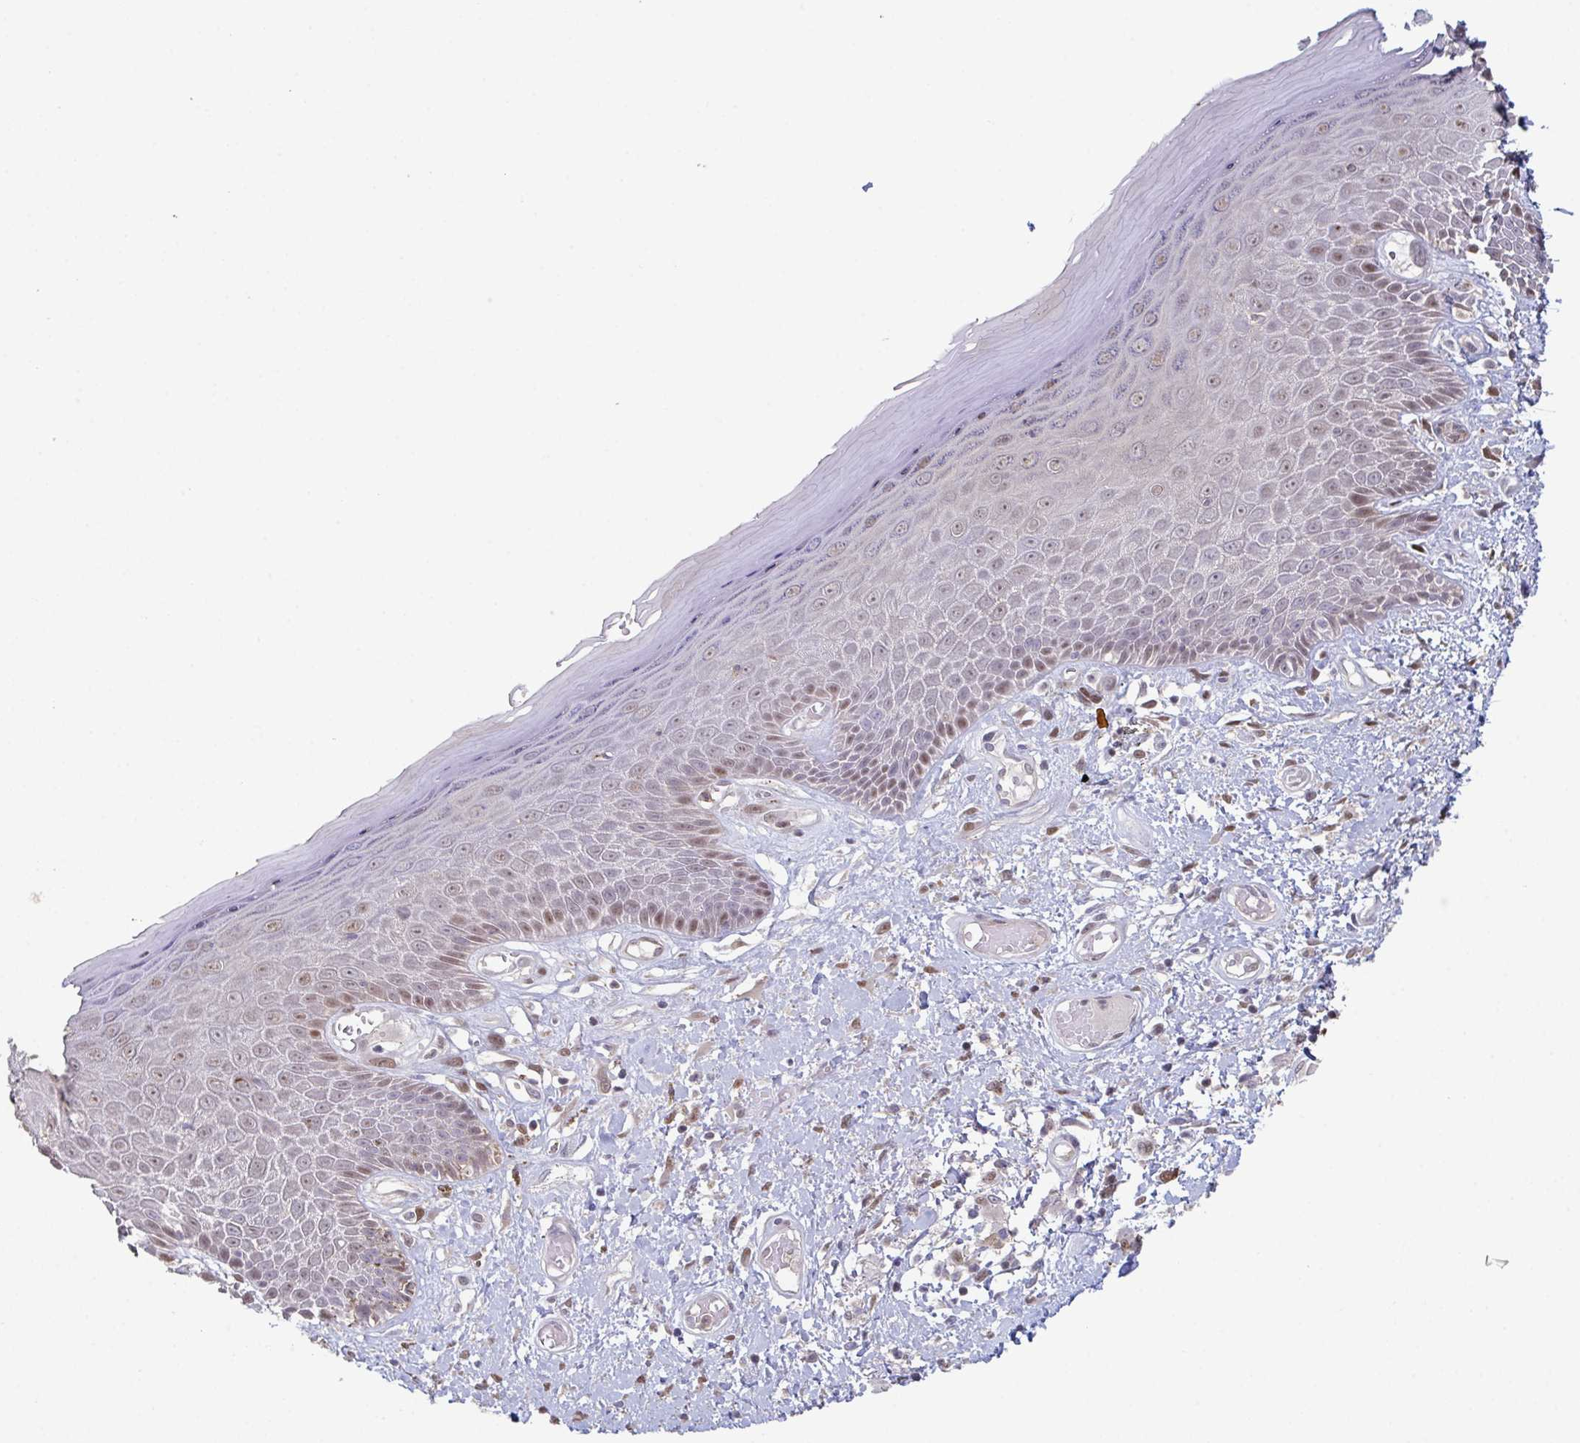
{"staining": {"intensity": "weak", "quantity": "25%-75%", "location": "nuclear"}, "tissue": "skin", "cell_type": "Epidermal cells", "image_type": "normal", "snomed": [{"axis": "morphology", "description": "Normal tissue, NOS"}, {"axis": "topography", "description": "Anal"}, {"axis": "topography", "description": "Peripheral nerve tissue"}], "caption": "Skin stained with IHC reveals weak nuclear positivity in about 25%-75% of epidermal cells.", "gene": "ACD", "patient": {"sex": "male", "age": 78}}